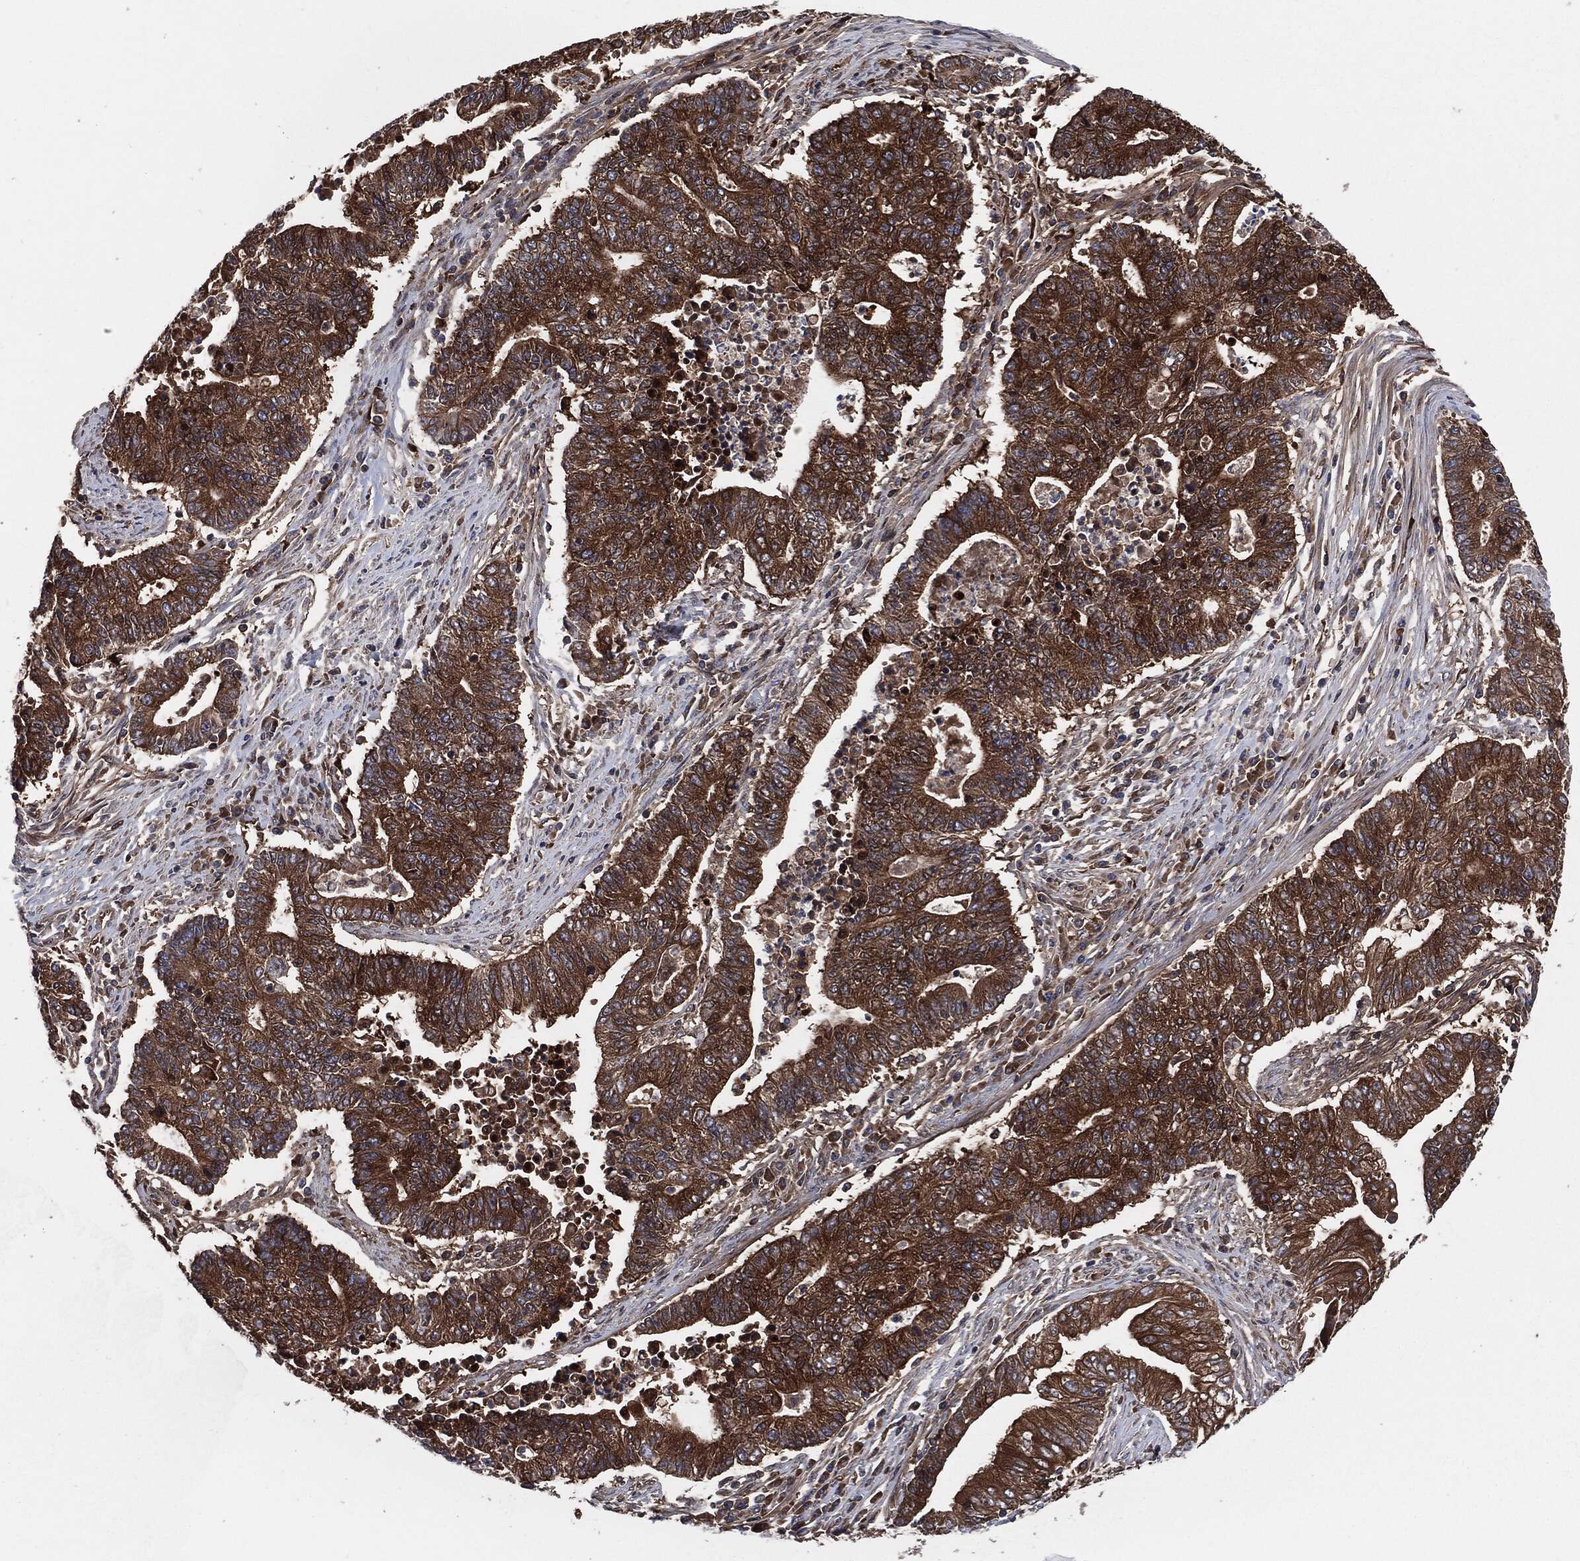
{"staining": {"intensity": "strong", "quantity": ">75%", "location": "cytoplasmic/membranous"}, "tissue": "endometrial cancer", "cell_type": "Tumor cells", "image_type": "cancer", "snomed": [{"axis": "morphology", "description": "Adenocarcinoma, NOS"}, {"axis": "topography", "description": "Uterus"}, {"axis": "topography", "description": "Endometrium"}], "caption": "IHC histopathology image of human adenocarcinoma (endometrial) stained for a protein (brown), which exhibits high levels of strong cytoplasmic/membranous positivity in about >75% of tumor cells.", "gene": "XPNPEP1", "patient": {"sex": "female", "age": 54}}